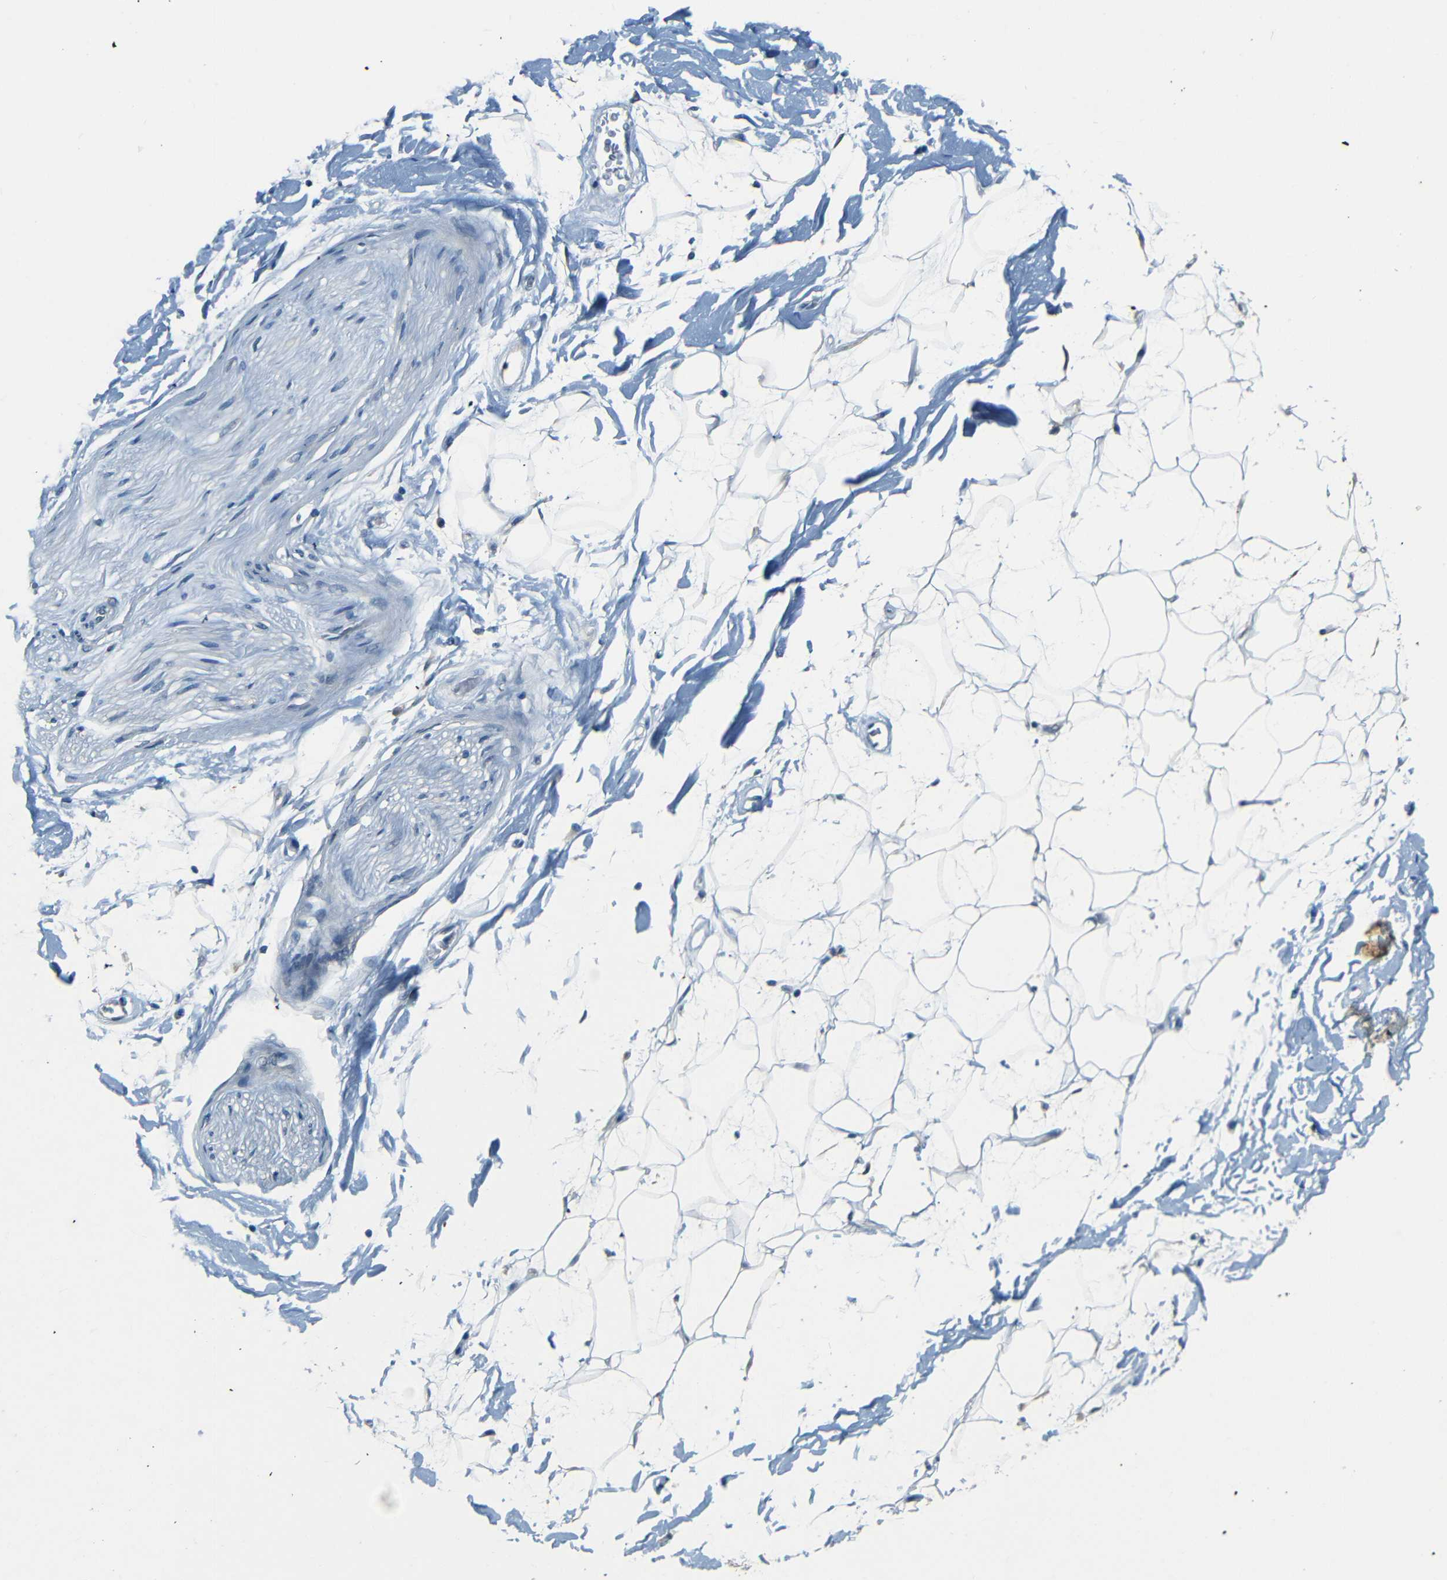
{"staining": {"intensity": "negative", "quantity": "none", "location": "none"}, "tissue": "adipose tissue", "cell_type": "Adipocytes", "image_type": "normal", "snomed": [{"axis": "morphology", "description": "Normal tissue, NOS"}, {"axis": "topography", "description": "Soft tissue"}], "caption": "DAB immunohistochemical staining of normal human adipose tissue demonstrates no significant staining in adipocytes.", "gene": "ZMAT1", "patient": {"sex": "male", "age": 72}}